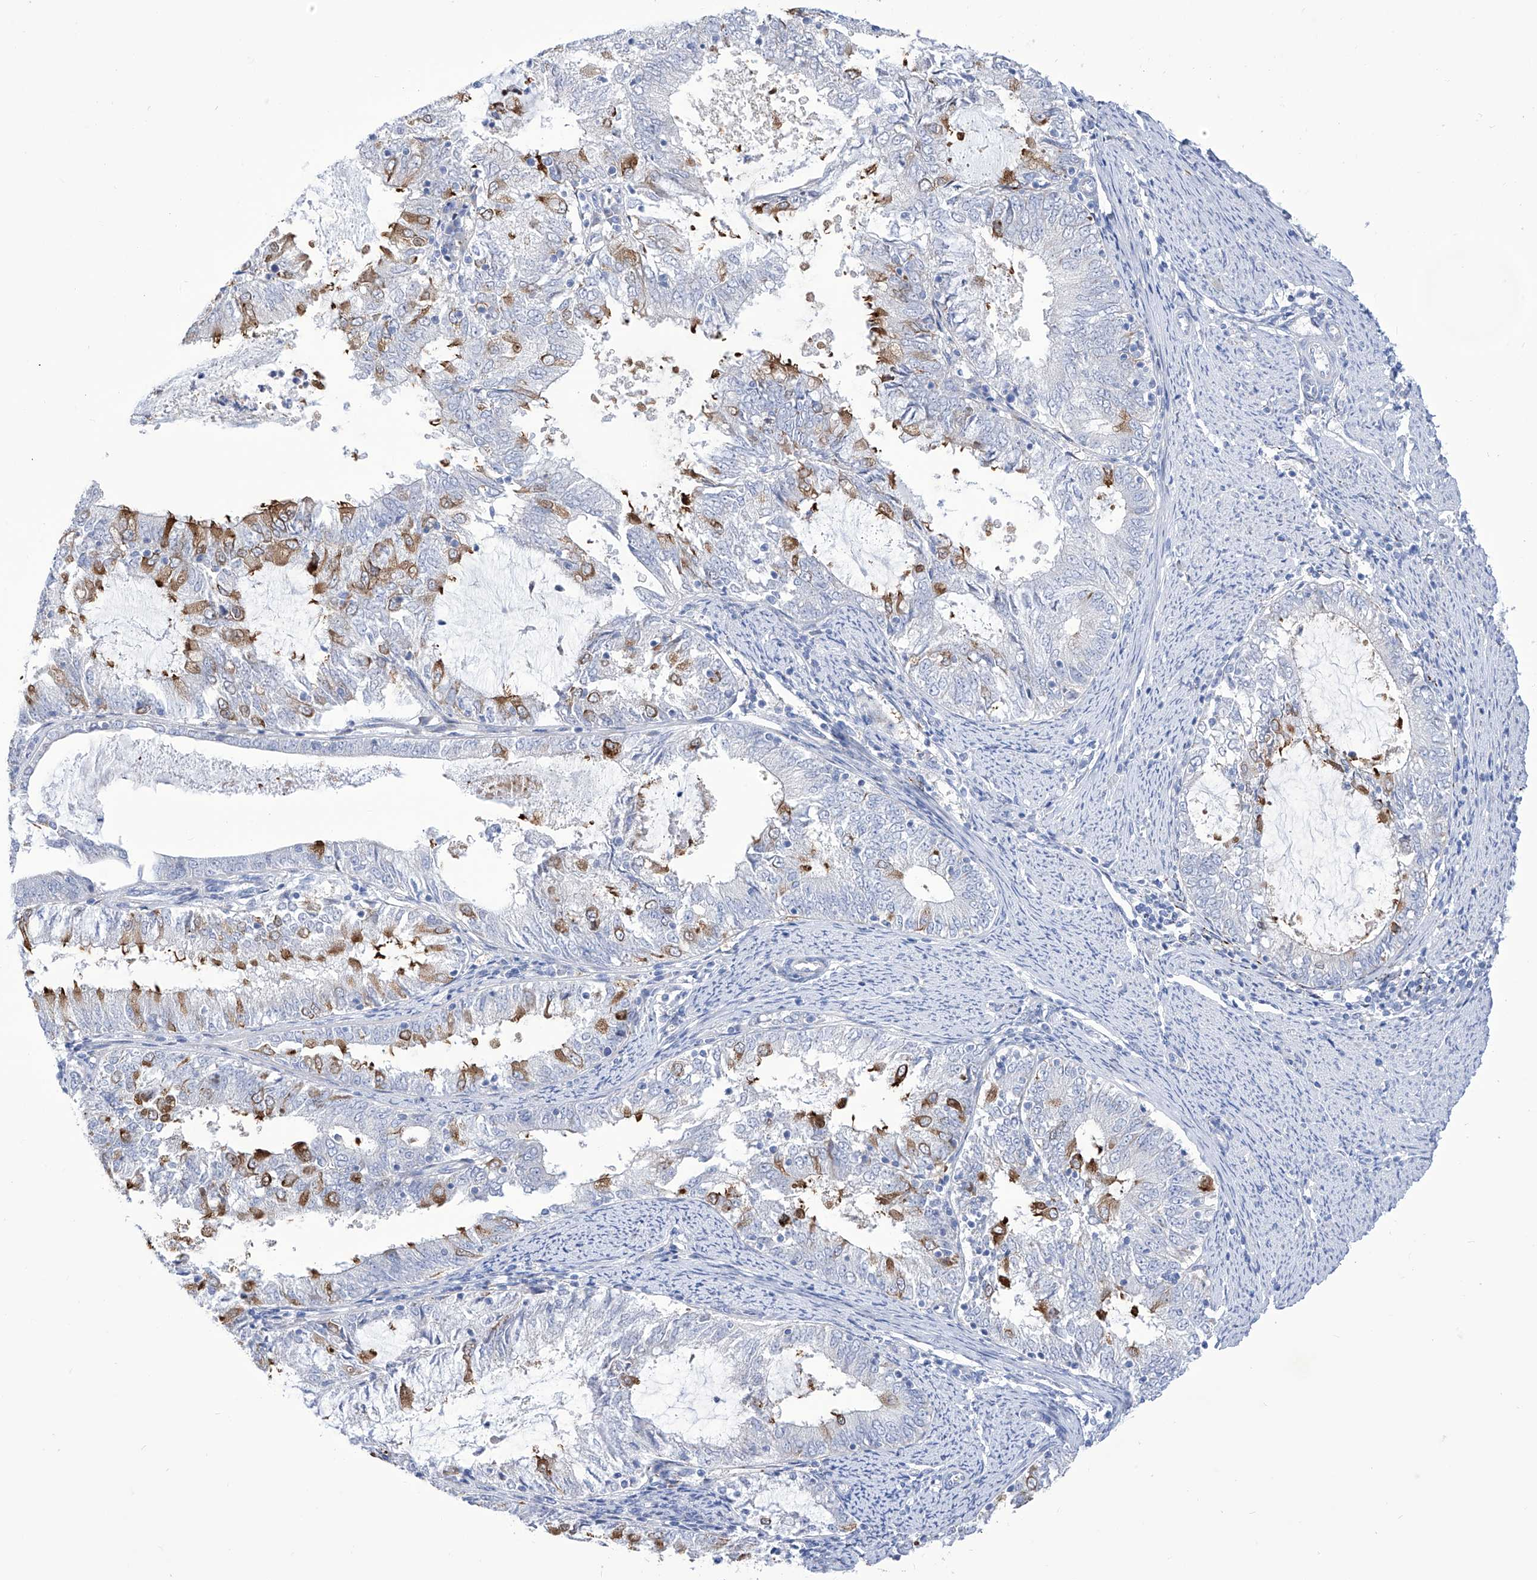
{"staining": {"intensity": "moderate", "quantity": "<25%", "location": "cytoplasmic/membranous"}, "tissue": "endometrial cancer", "cell_type": "Tumor cells", "image_type": "cancer", "snomed": [{"axis": "morphology", "description": "Adenocarcinoma, NOS"}, {"axis": "topography", "description": "Endometrium"}], "caption": "The immunohistochemical stain shows moderate cytoplasmic/membranous expression in tumor cells of endometrial adenocarcinoma tissue.", "gene": "C1orf87", "patient": {"sex": "female", "age": 57}}